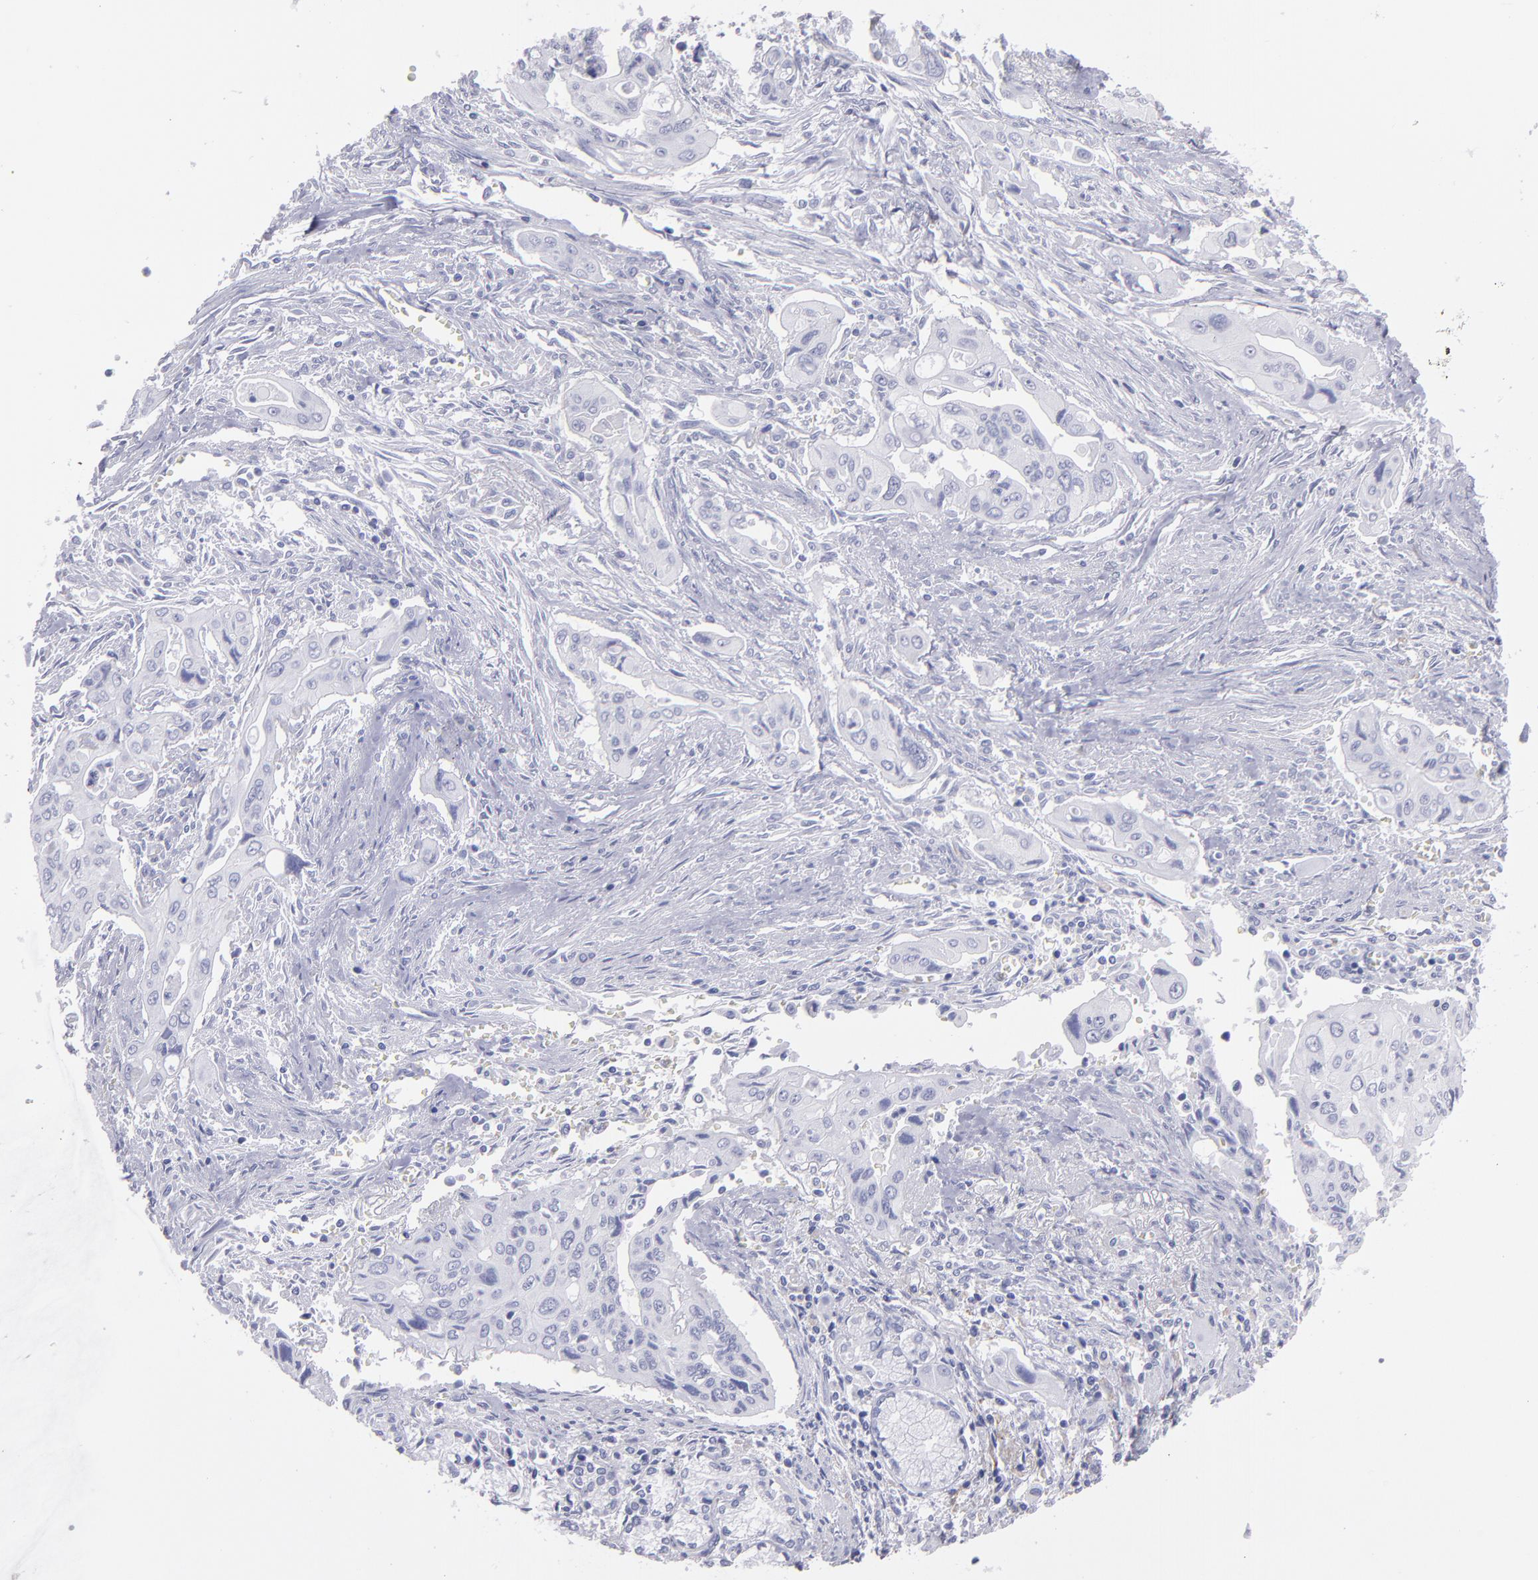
{"staining": {"intensity": "negative", "quantity": "none", "location": "none"}, "tissue": "pancreatic cancer", "cell_type": "Tumor cells", "image_type": "cancer", "snomed": [{"axis": "morphology", "description": "Adenocarcinoma, NOS"}, {"axis": "topography", "description": "Pancreas"}], "caption": "High magnification brightfield microscopy of pancreatic adenocarcinoma stained with DAB (brown) and counterstained with hematoxylin (blue): tumor cells show no significant positivity.", "gene": "MB", "patient": {"sex": "male", "age": 77}}